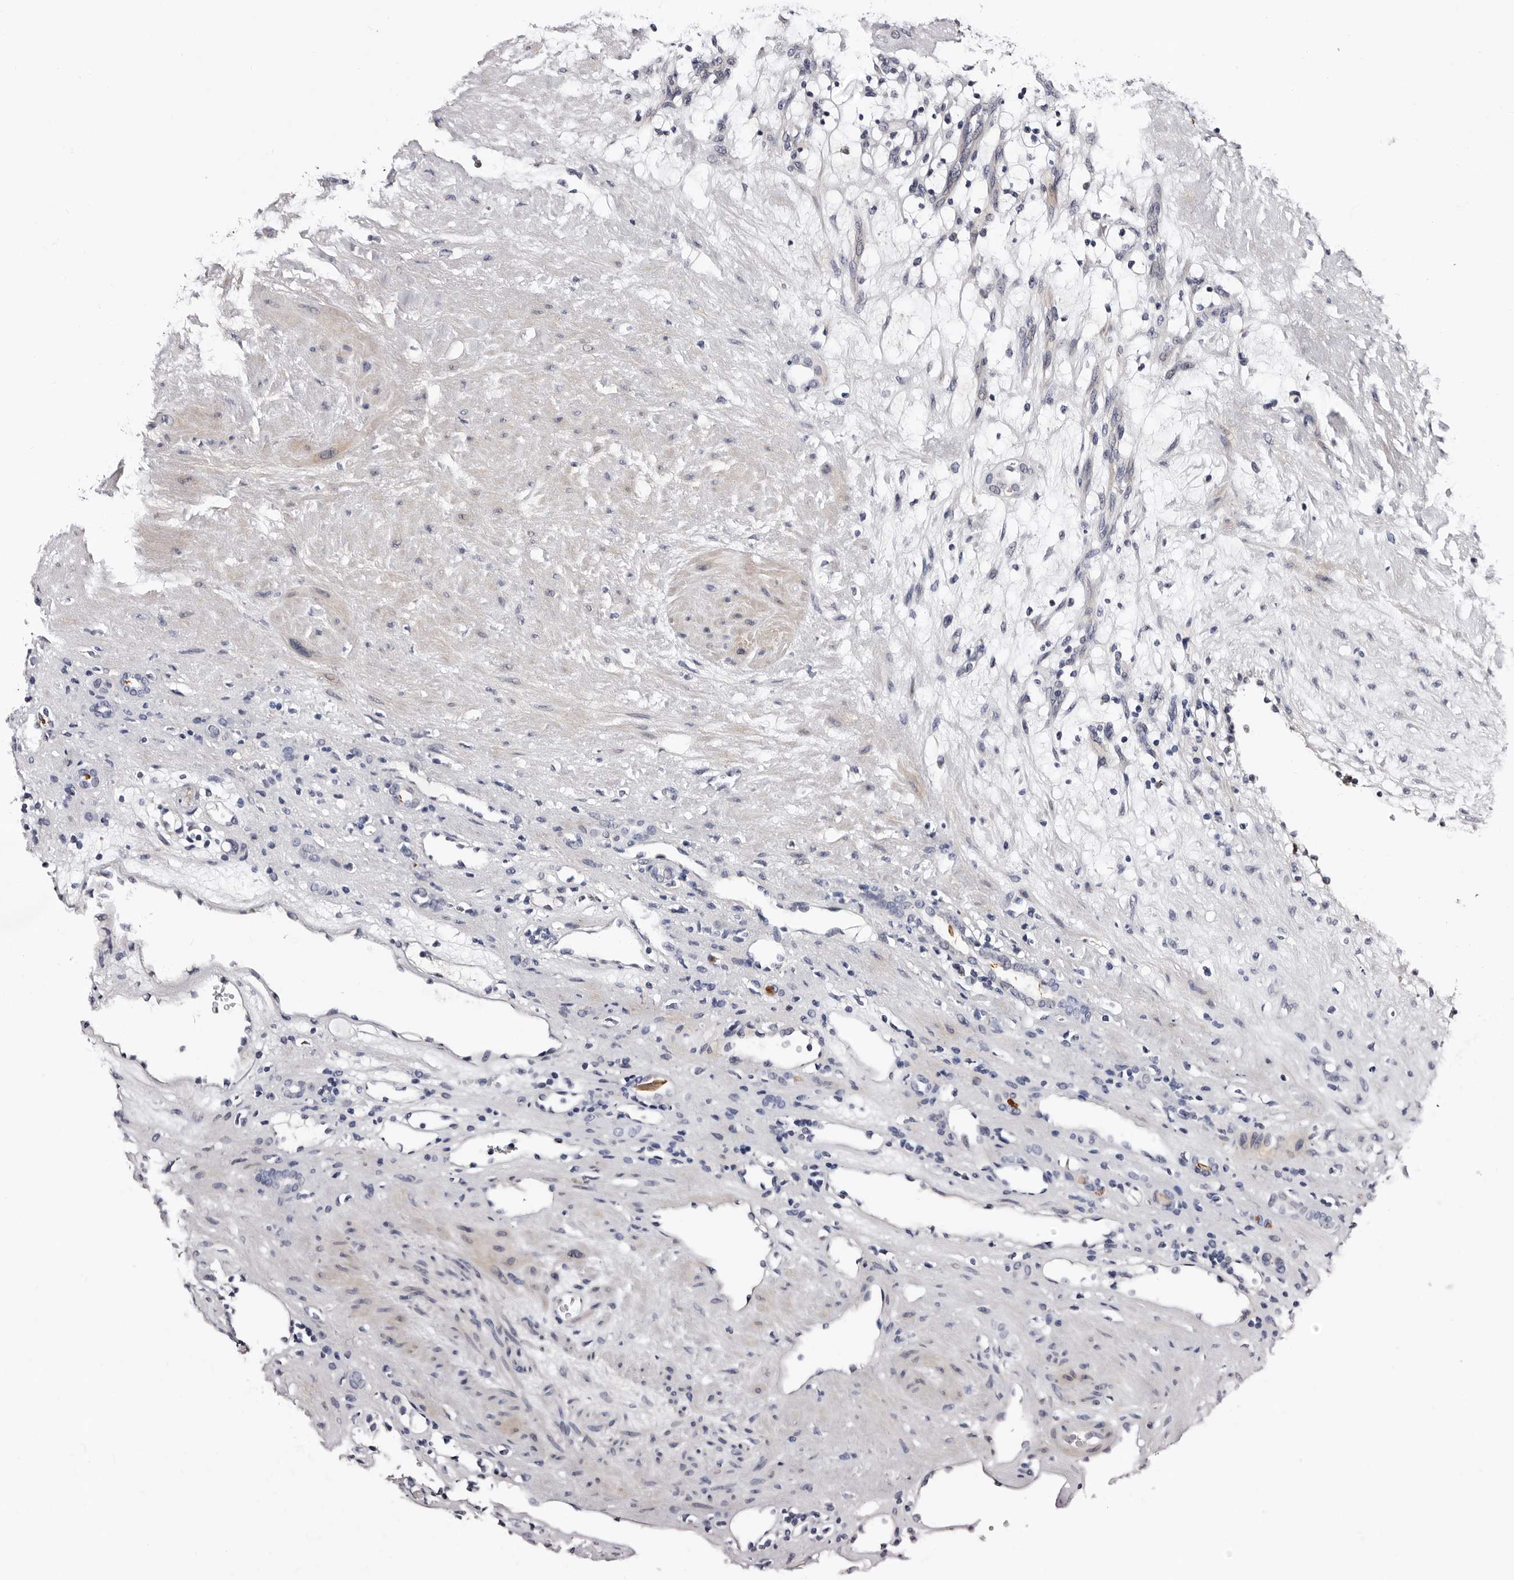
{"staining": {"intensity": "negative", "quantity": "none", "location": "none"}, "tissue": "renal cancer", "cell_type": "Tumor cells", "image_type": "cancer", "snomed": [{"axis": "morphology", "description": "Adenocarcinoma, NOS"}, {"axis": "topography", "description": "Kidney"}], "caption": "The image reveals no staining of tumor cells in renal adenocarcinoma. The staining was performed using DAB (3,3'-diaminobenzidine) to visualize the protein expression in brown, while the nuclei were stained in blue with hematoxylin (Magnification: 20x).", "gene": "TAF4B", "patient": {"sex": "female", "age": 57}}